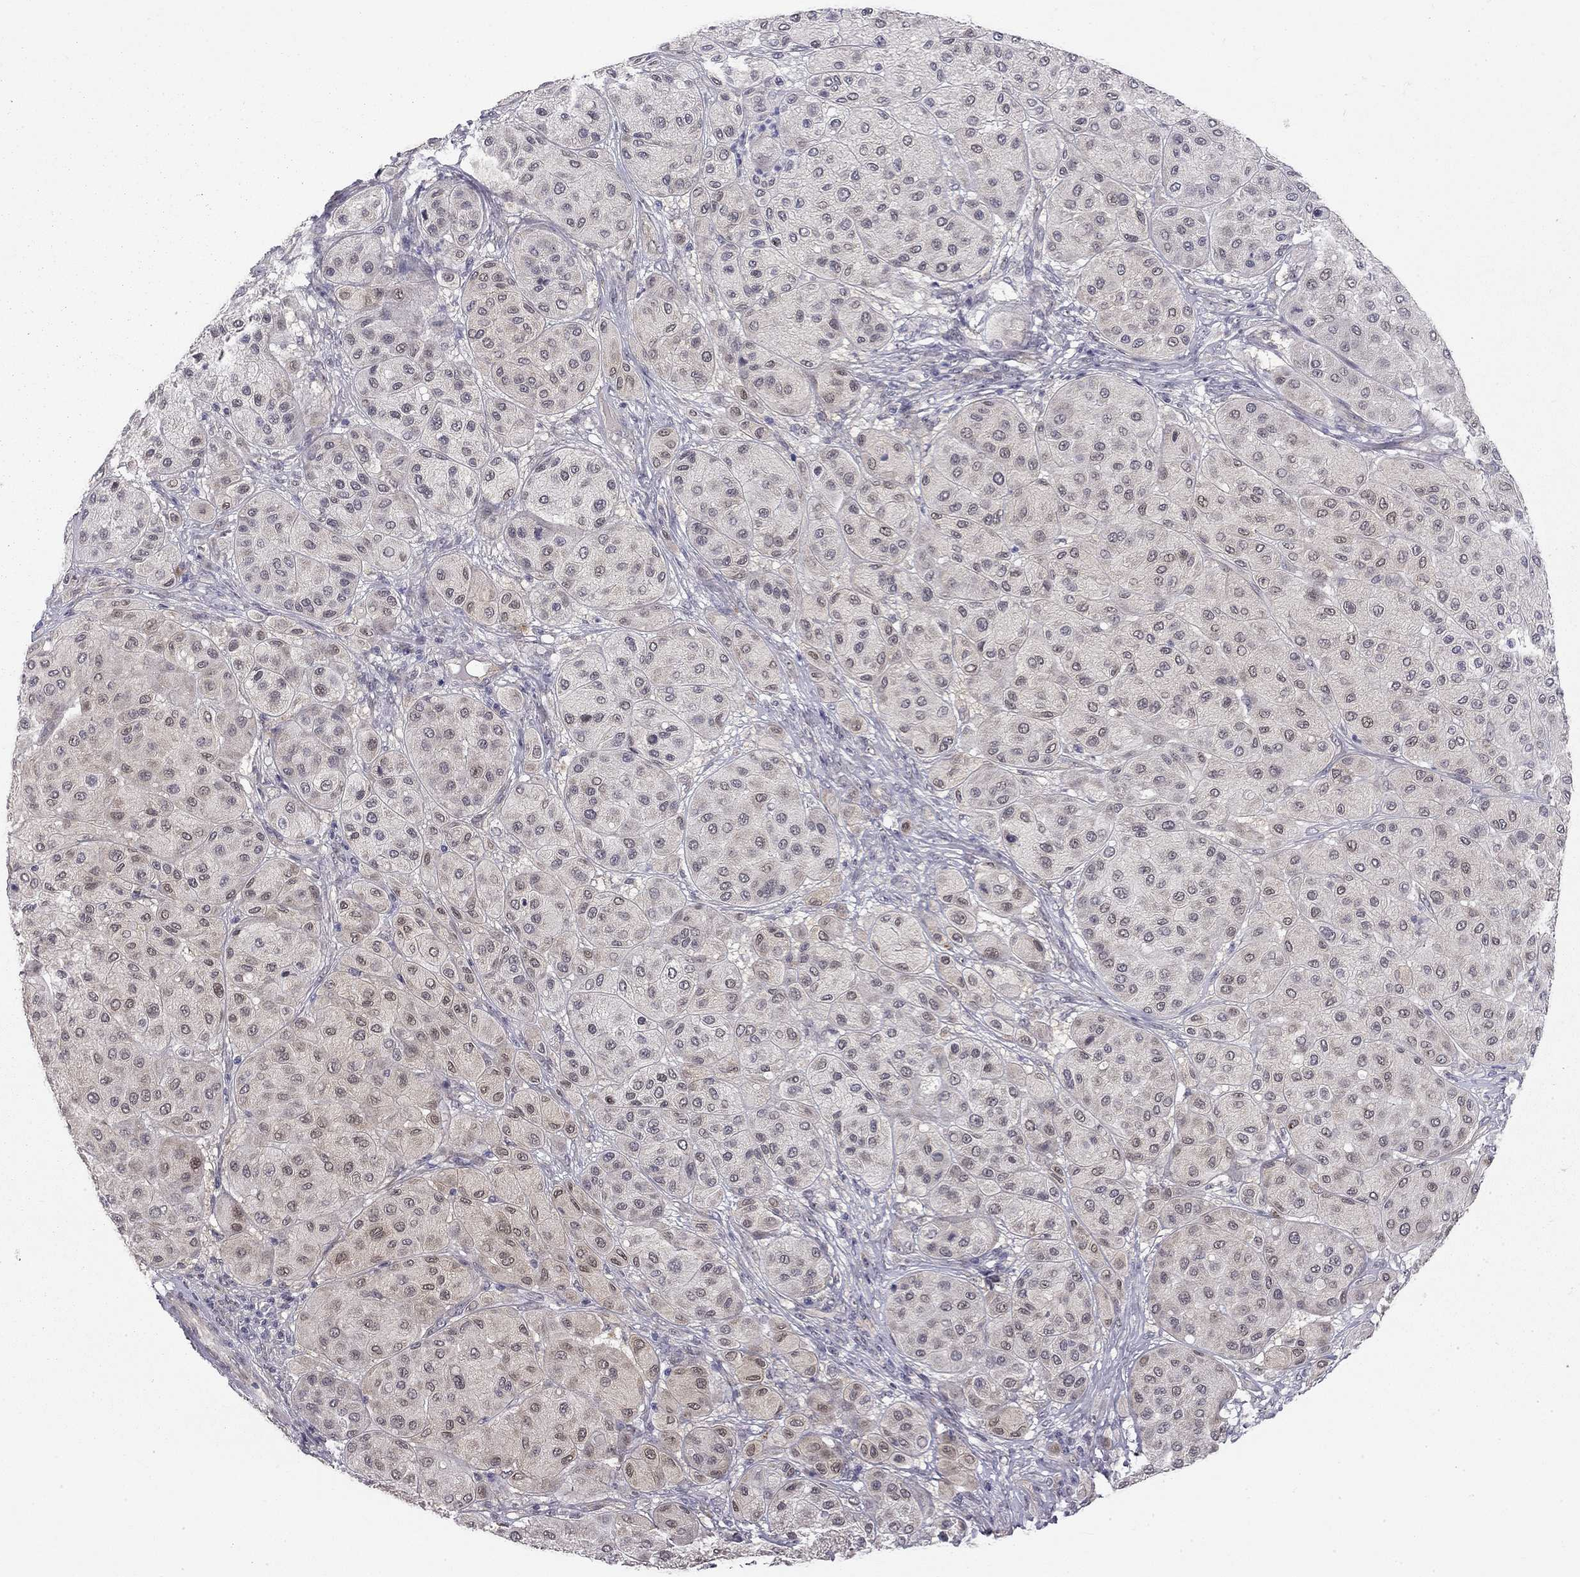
{"staining": {"intensity": "moderate", "quantity": "<25%", "location": "nuclear"}, "tissue": "melanoma", "cell_type": "Tumor cells", "image_type": "cancer", "snomed": [{"axis": "morphology", "description": "Malignant melanoma, Metastatic site"}, {"axis": "topography", "description": "Smooth muscle"}], "caption": "Moderate nuclear protein positivity is identified in approximately <25% of tumor cells in melanoma.", "gene": "STXBP6", "patient": {"sex": "male", "age": 41}}